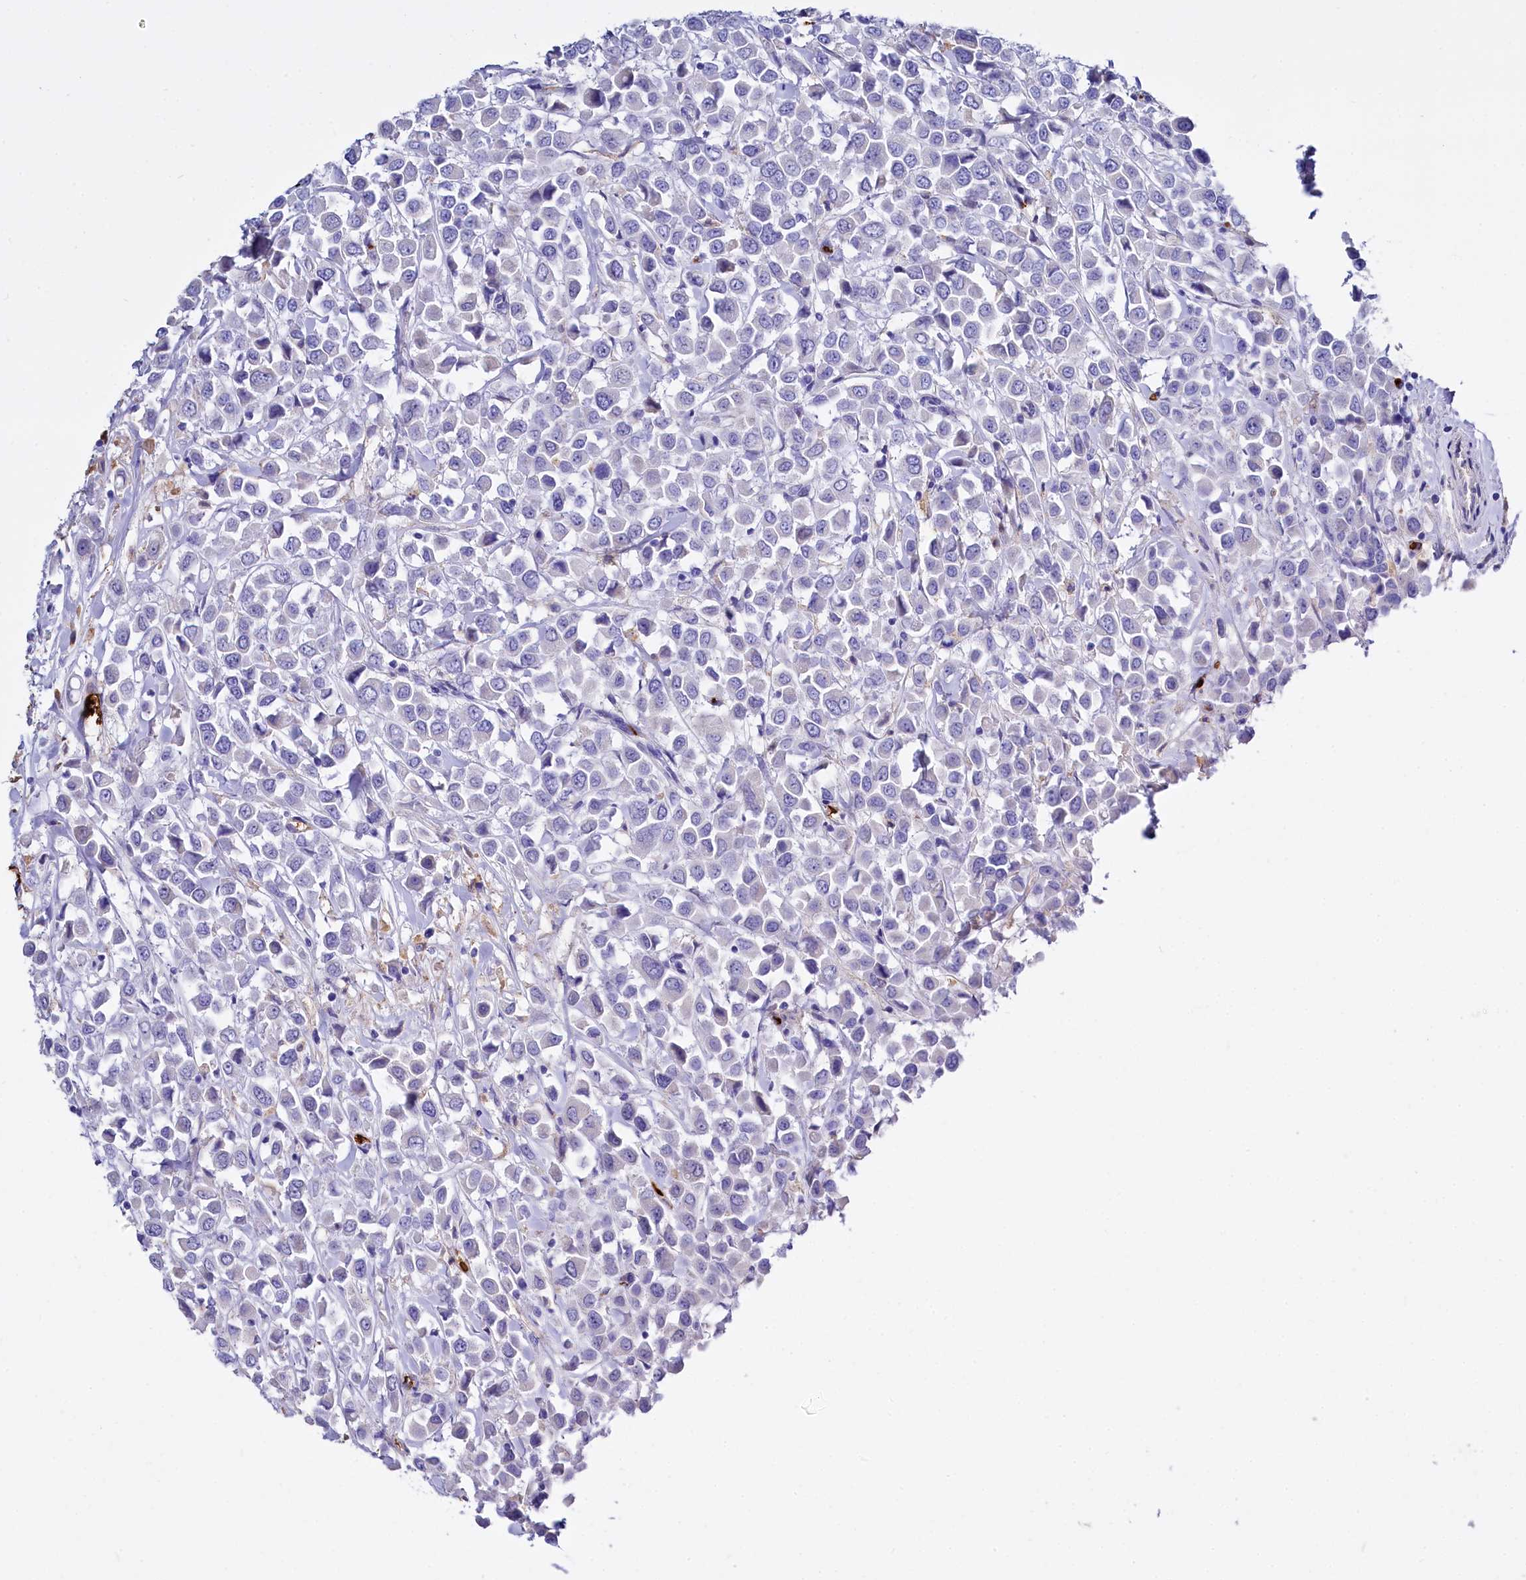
{"staining": {"intensity": "negative", "quantity": "none", "location": "none"}, "tissue": "breast cancer", "cell_type": "Tumor cells", "image_type": "cancer", "snomed": [{"axis": "morphology", "description": "Duct carcinoma"}, {"axis": "topography", "description": "Breast"}], "caption": "Protein analysis of invasive ductal carcinoma (breast) demonstrates no significant positivity in tumor cells.", "gene": "RPUSD3", "patient": {"sex": "female", "age": 61}}